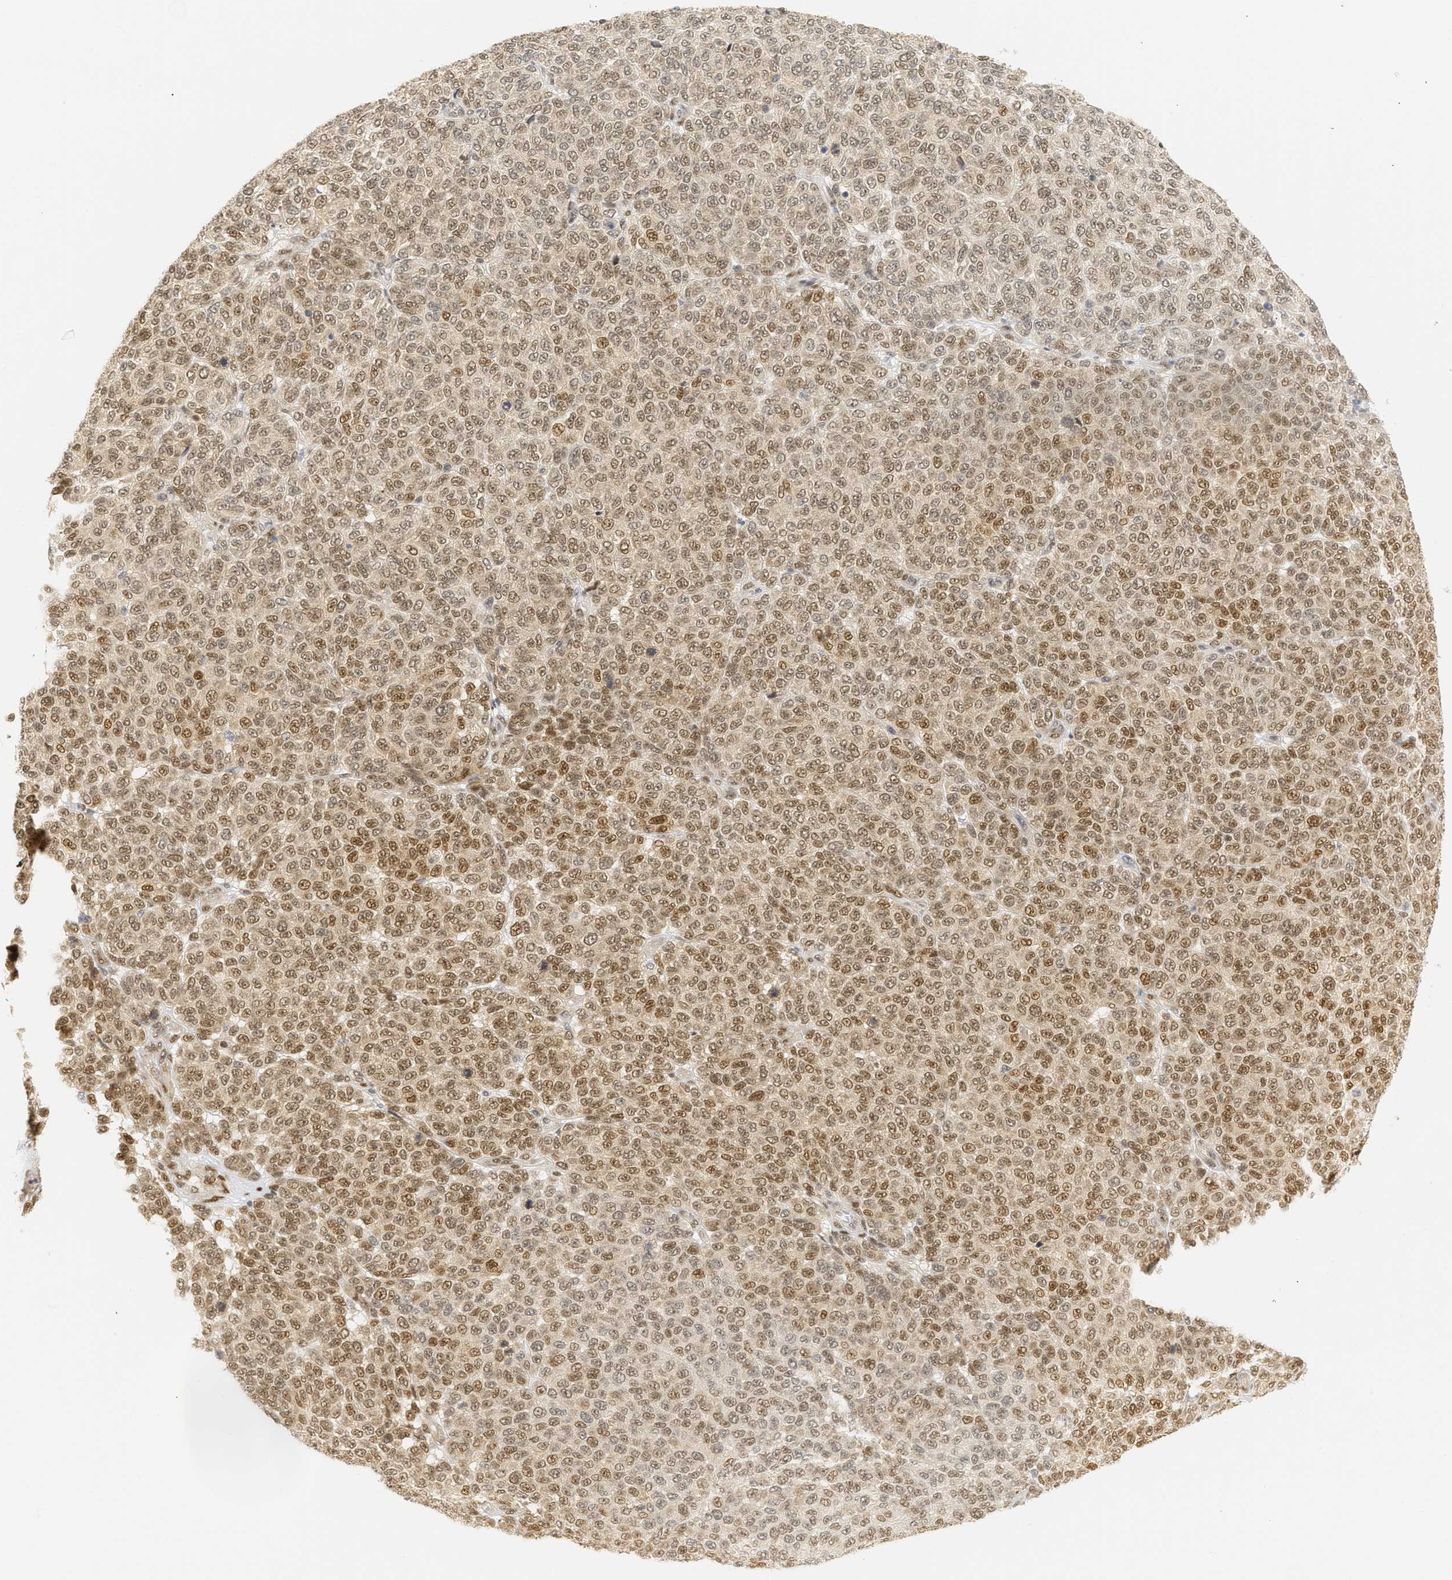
{"staining": {"intensity": "moderate", "quantity": ">75%", "location": "nuclear"}, "tissue": "melanoma", "cell_type": "Tumor cells", "image_type": "cancer", "snomed": [{"axis": "morphology", "description": "Malignant melanoma, NOS"}, {"axis": "topography", "description": "Skin"}], "caption": "Immunohistochemical staining of melanoma reveals medium levels of moderate nuclear expression in approximately >75% of tumor cells. The protein is shown in brown color, while the nuclei are stained blue.", "gene": "SSBP2", "patient": {"sex": "male", "age": 59}}